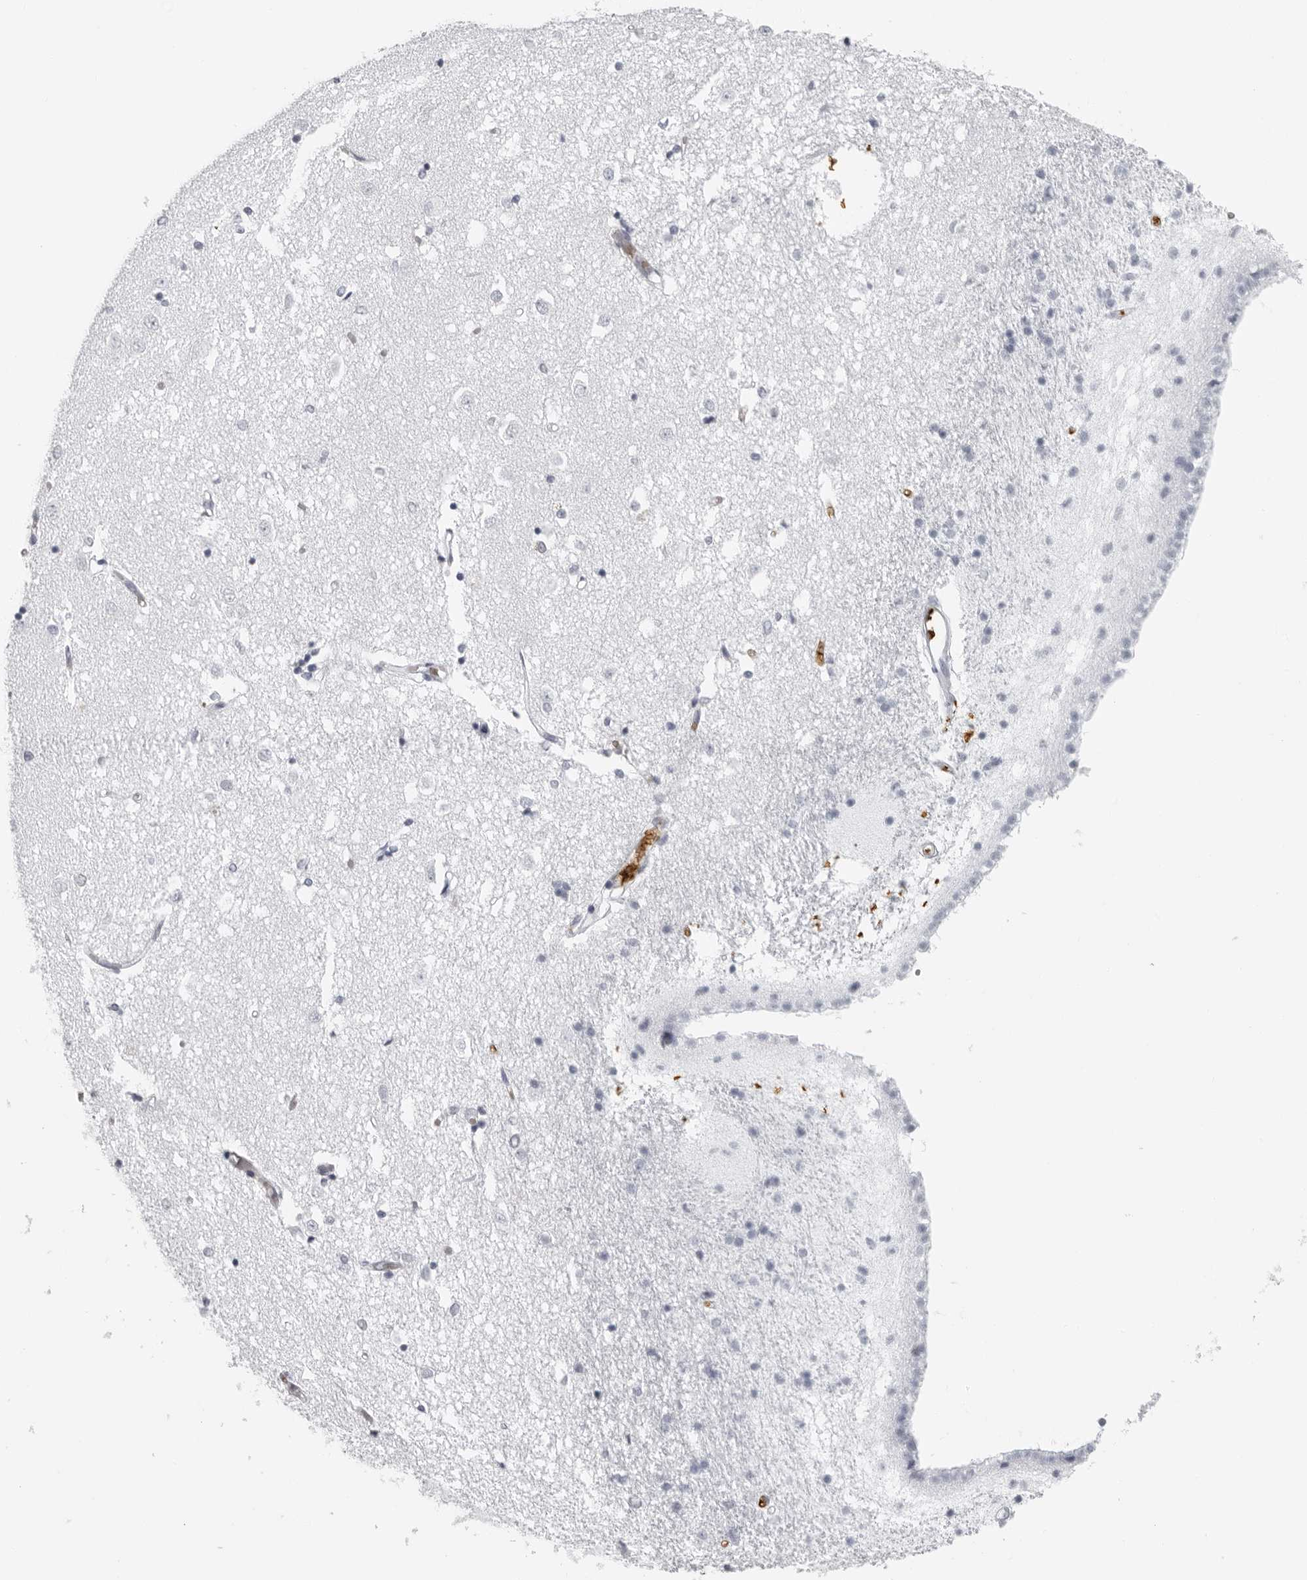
{"staining": {"intensity": "negative", "quantity": "none", "location": "none"}, "tissue": "caudate", "cell_type": "Glial cells", "image_type": "normal", "snomed": [{"axis": "morphology", "description": "Normal tissue, NOS"}, {"axis": "topography", "description": "Lateral ventricle wall"}], "caption": "High power microscopy photomicrograph of an immunohistochemistry (IHC) histopathology image of unremarkable caudate, revealing no significant expression in glial cells.", "gene": "EPB41", "patient": {"sex": "male", "age": 45}}